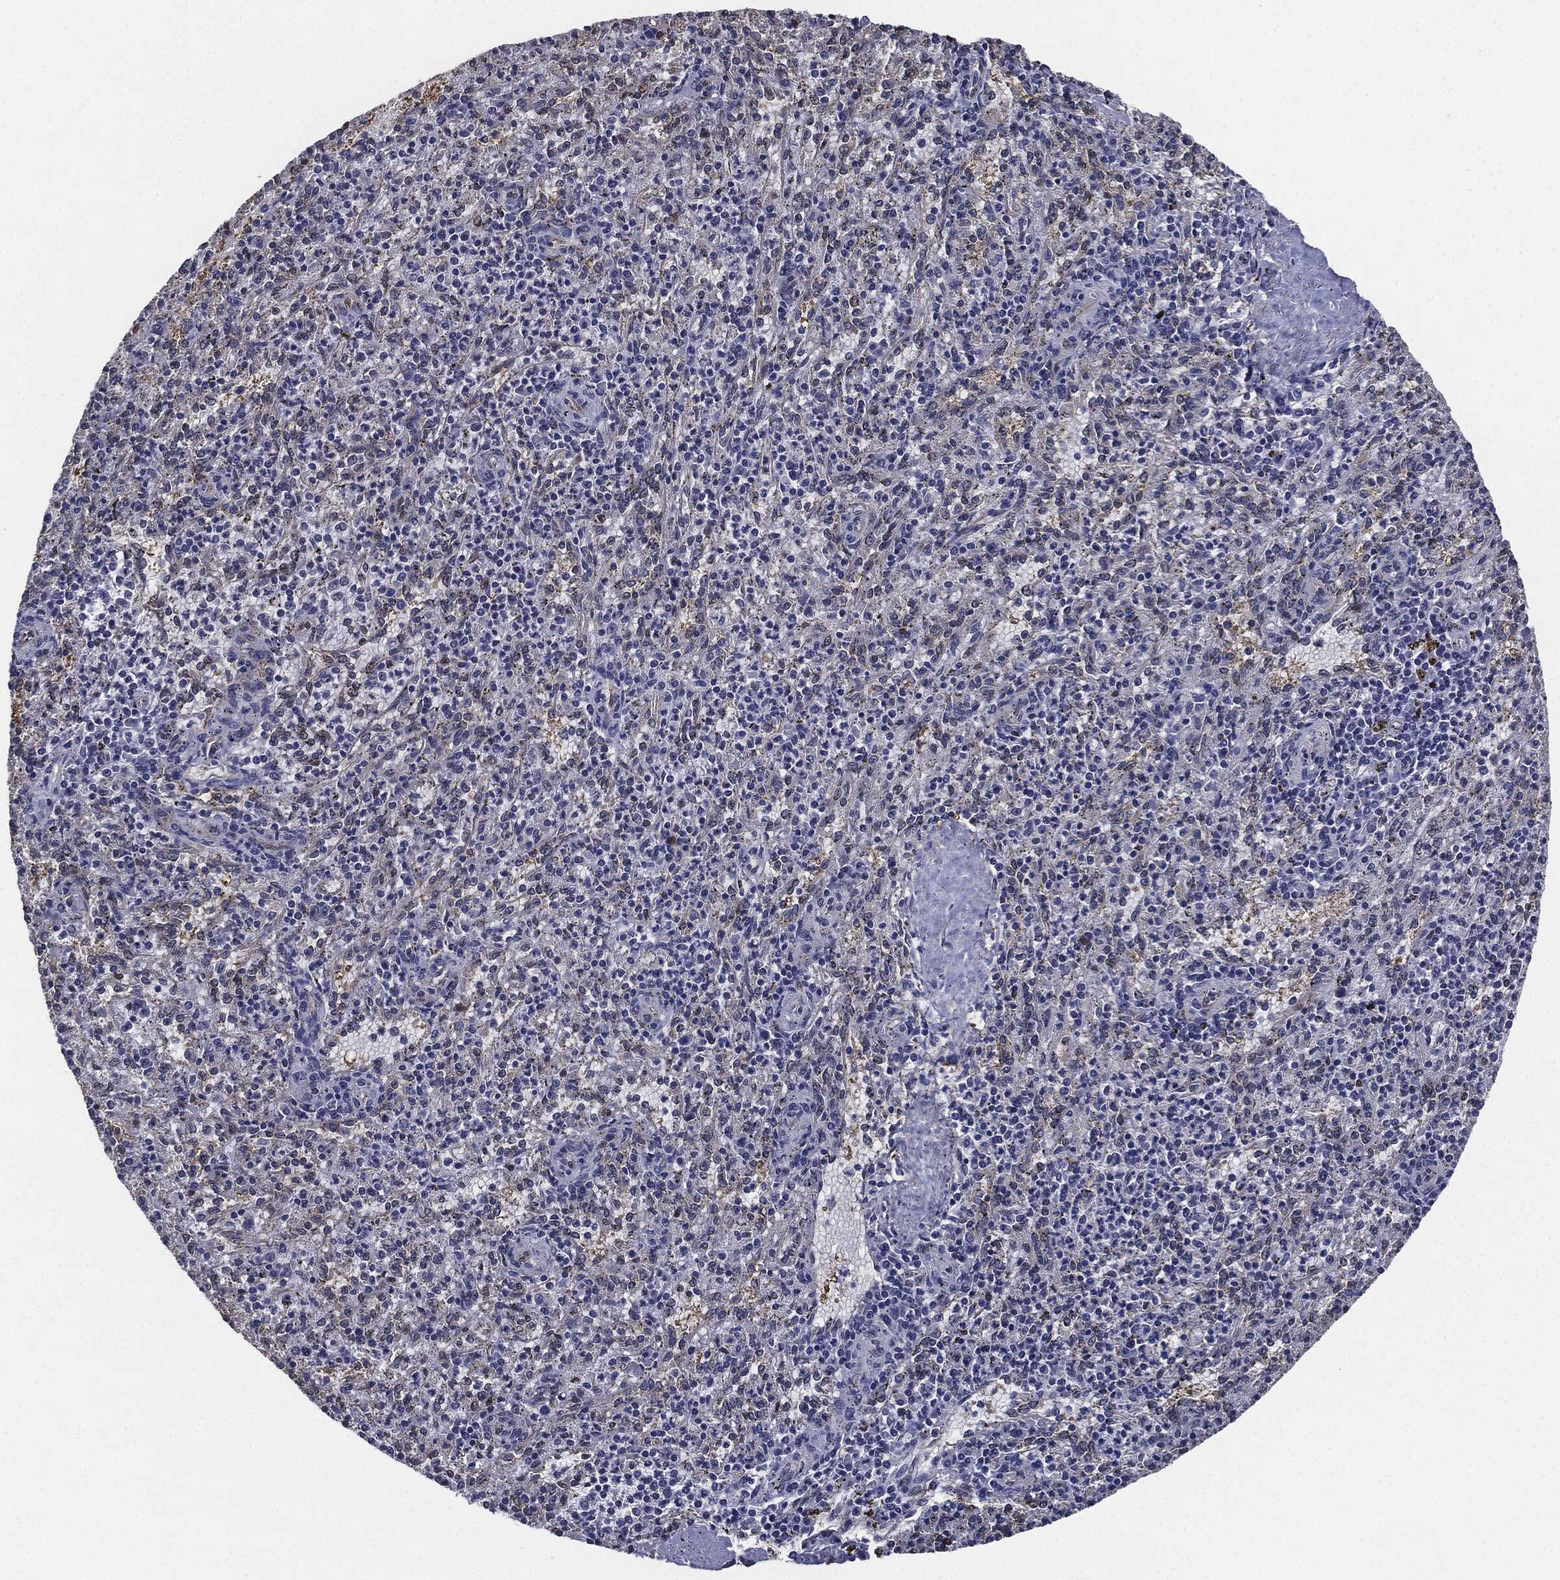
{"staining": {"intensity": "moderate", "quantity": "<25%", "location": "nuclear"}, "tissue": "spleen", "cell_type": "Cells in red pulp", "image_type": "normal", "snomed": [{"axis": "morphology", "description": "Normal tissue, NOS"}, {"axis": "topography", "description": "Spleen"}], "caption": "Normal spleen was stained to show a protein in brown. There is low levels of moderate nuclear expression in about <25% of cells in red pulp.", "gene": "JUN", "patient": {"sex": "male", "age": 60}}